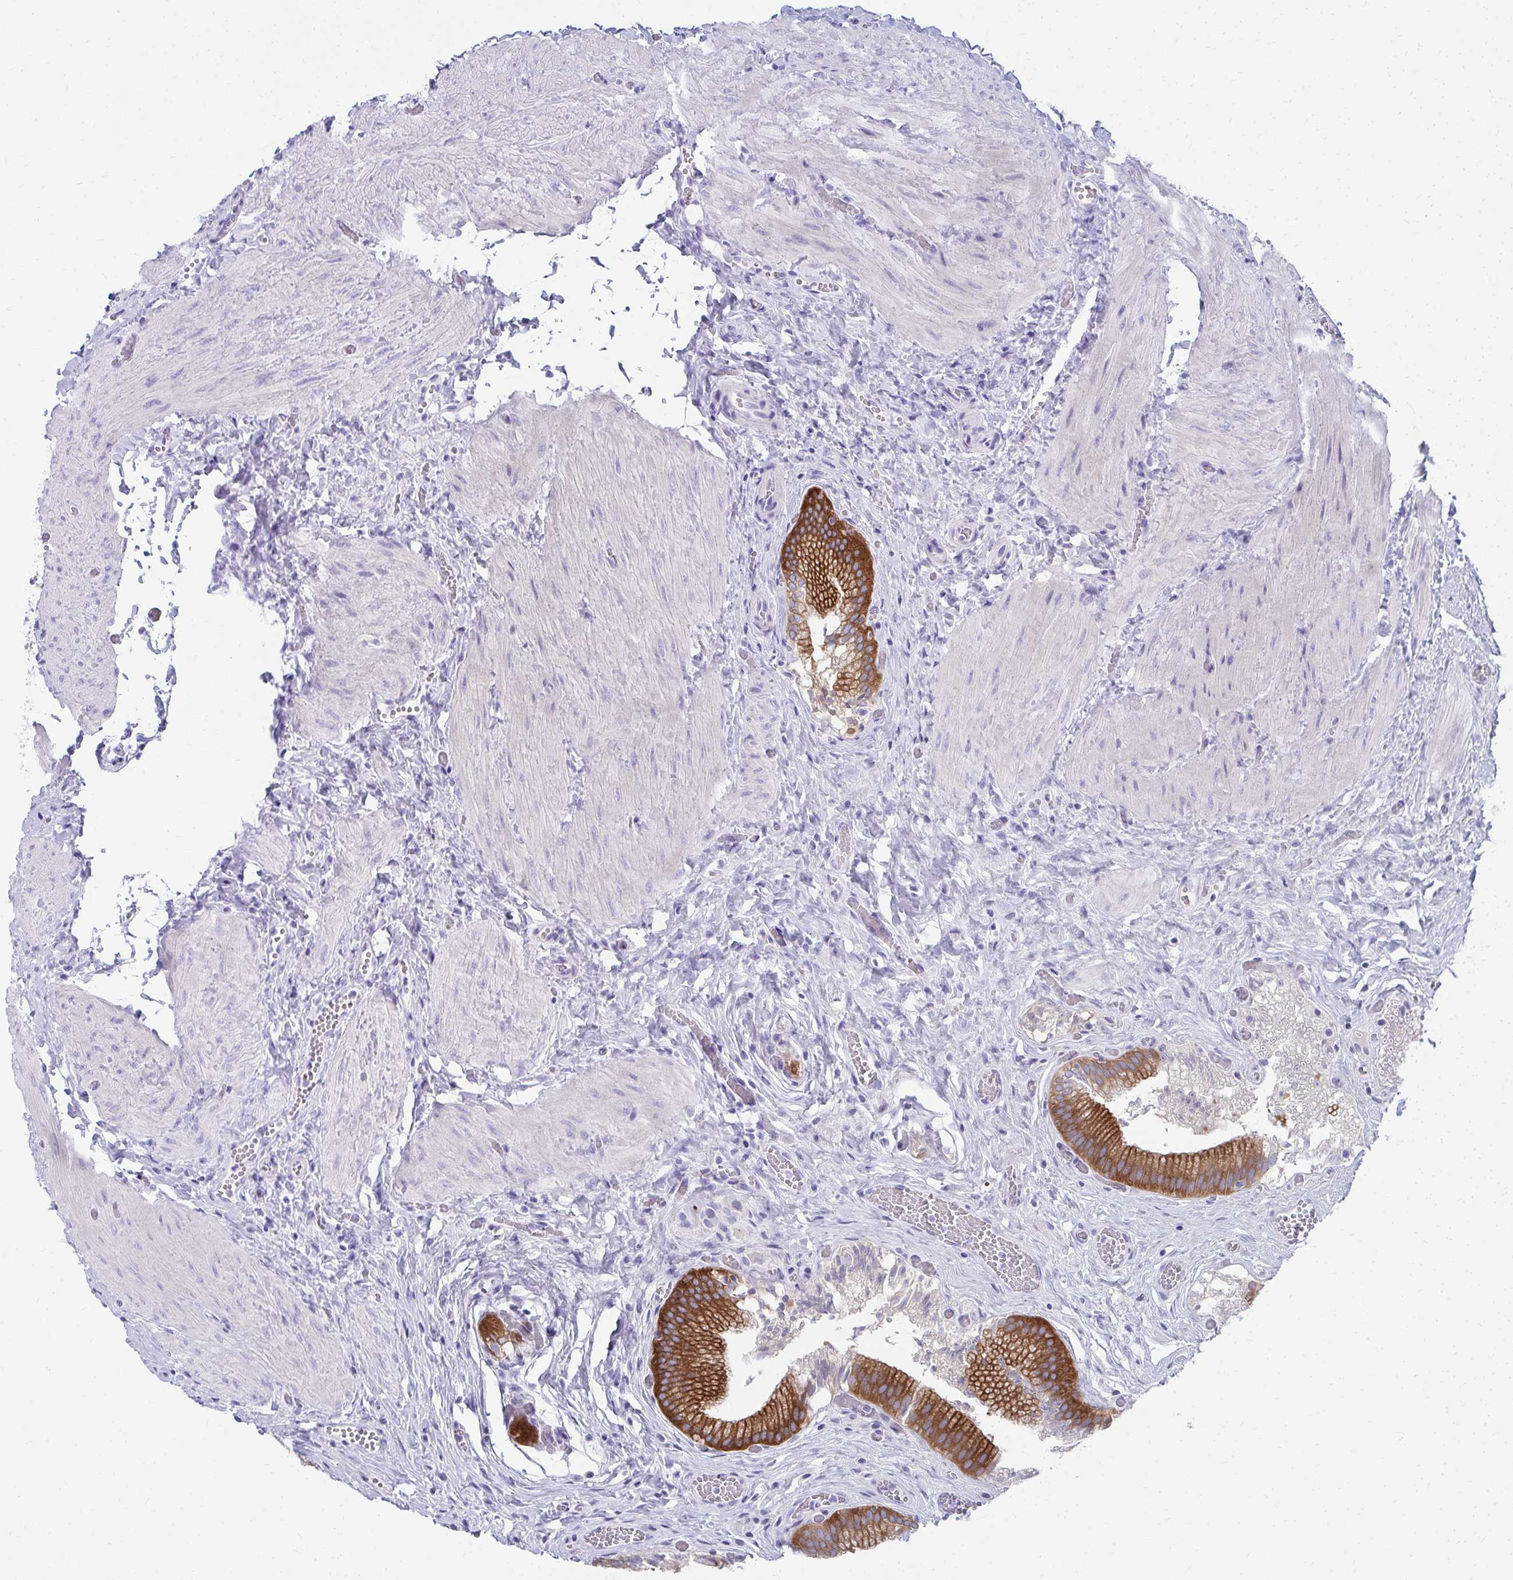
{"staining": {"intensity": "strong", "quantity": ">75%", "location": "cytoplasmic/membranous"}, "tissue": "gallbladder", "cell_type": "Glandular cells", "image_type": "normal", "snomed": [{"axis": "morphology", "description": "Normal tissue, NOS"}, {"axis": "topography", "description": "Gallbladder"}], "caption": "DAB (3,3'-diaminobenzidine) immunohistochemical staining of normal gallbladder reveals strong cytoplasmic/membranous protein expression in approximately >75% of glandular cells. Using DAB (brown) and hematoxylin (blue) stains, captured at high magnification using brightfield microscopy.", "gene": "SEC14L3", "patient": {"sex": "male", "age": 17}}